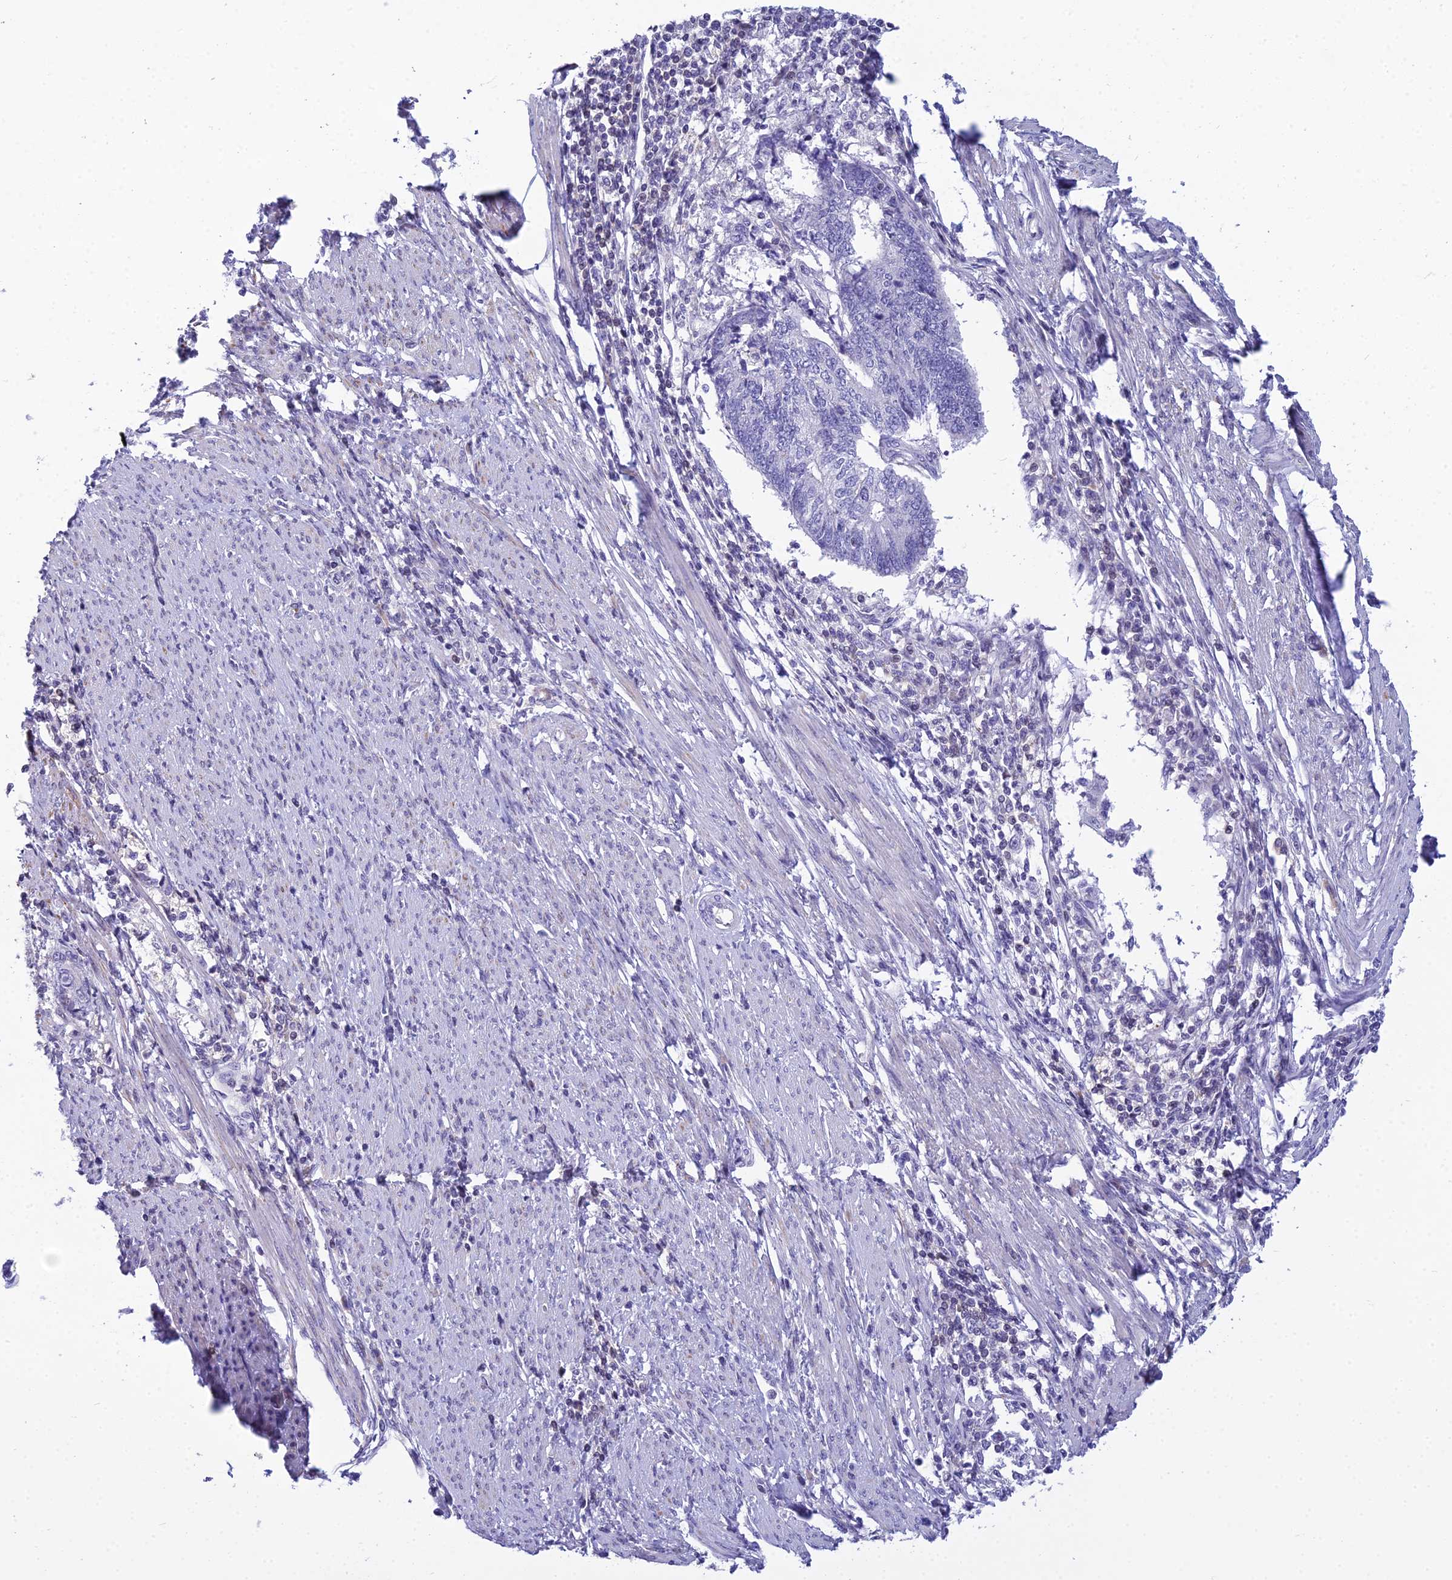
{"staining": {"intensity": "negative", "quantity": "none", "location": "none"}, "tissue": "endometrial cancer", "cell_type": "Tumor cells", "image_type": "cancer", "snomed": [{"axis": "morphology", "description": "Adenocarcinoma, NOS"}, {"axis": "topography", "description": "Uterus"}, {"axis": "topography", "description": "Endometrium"}], "caption": "DAB (3,3'-diaminobenzidine) immunohistochemical staining of adenocarcinoma (endometrial) displays no significant staining in tumor cells.", "gene": "ZMIZ1", "patient": {"sex": "female", "age": 70}}